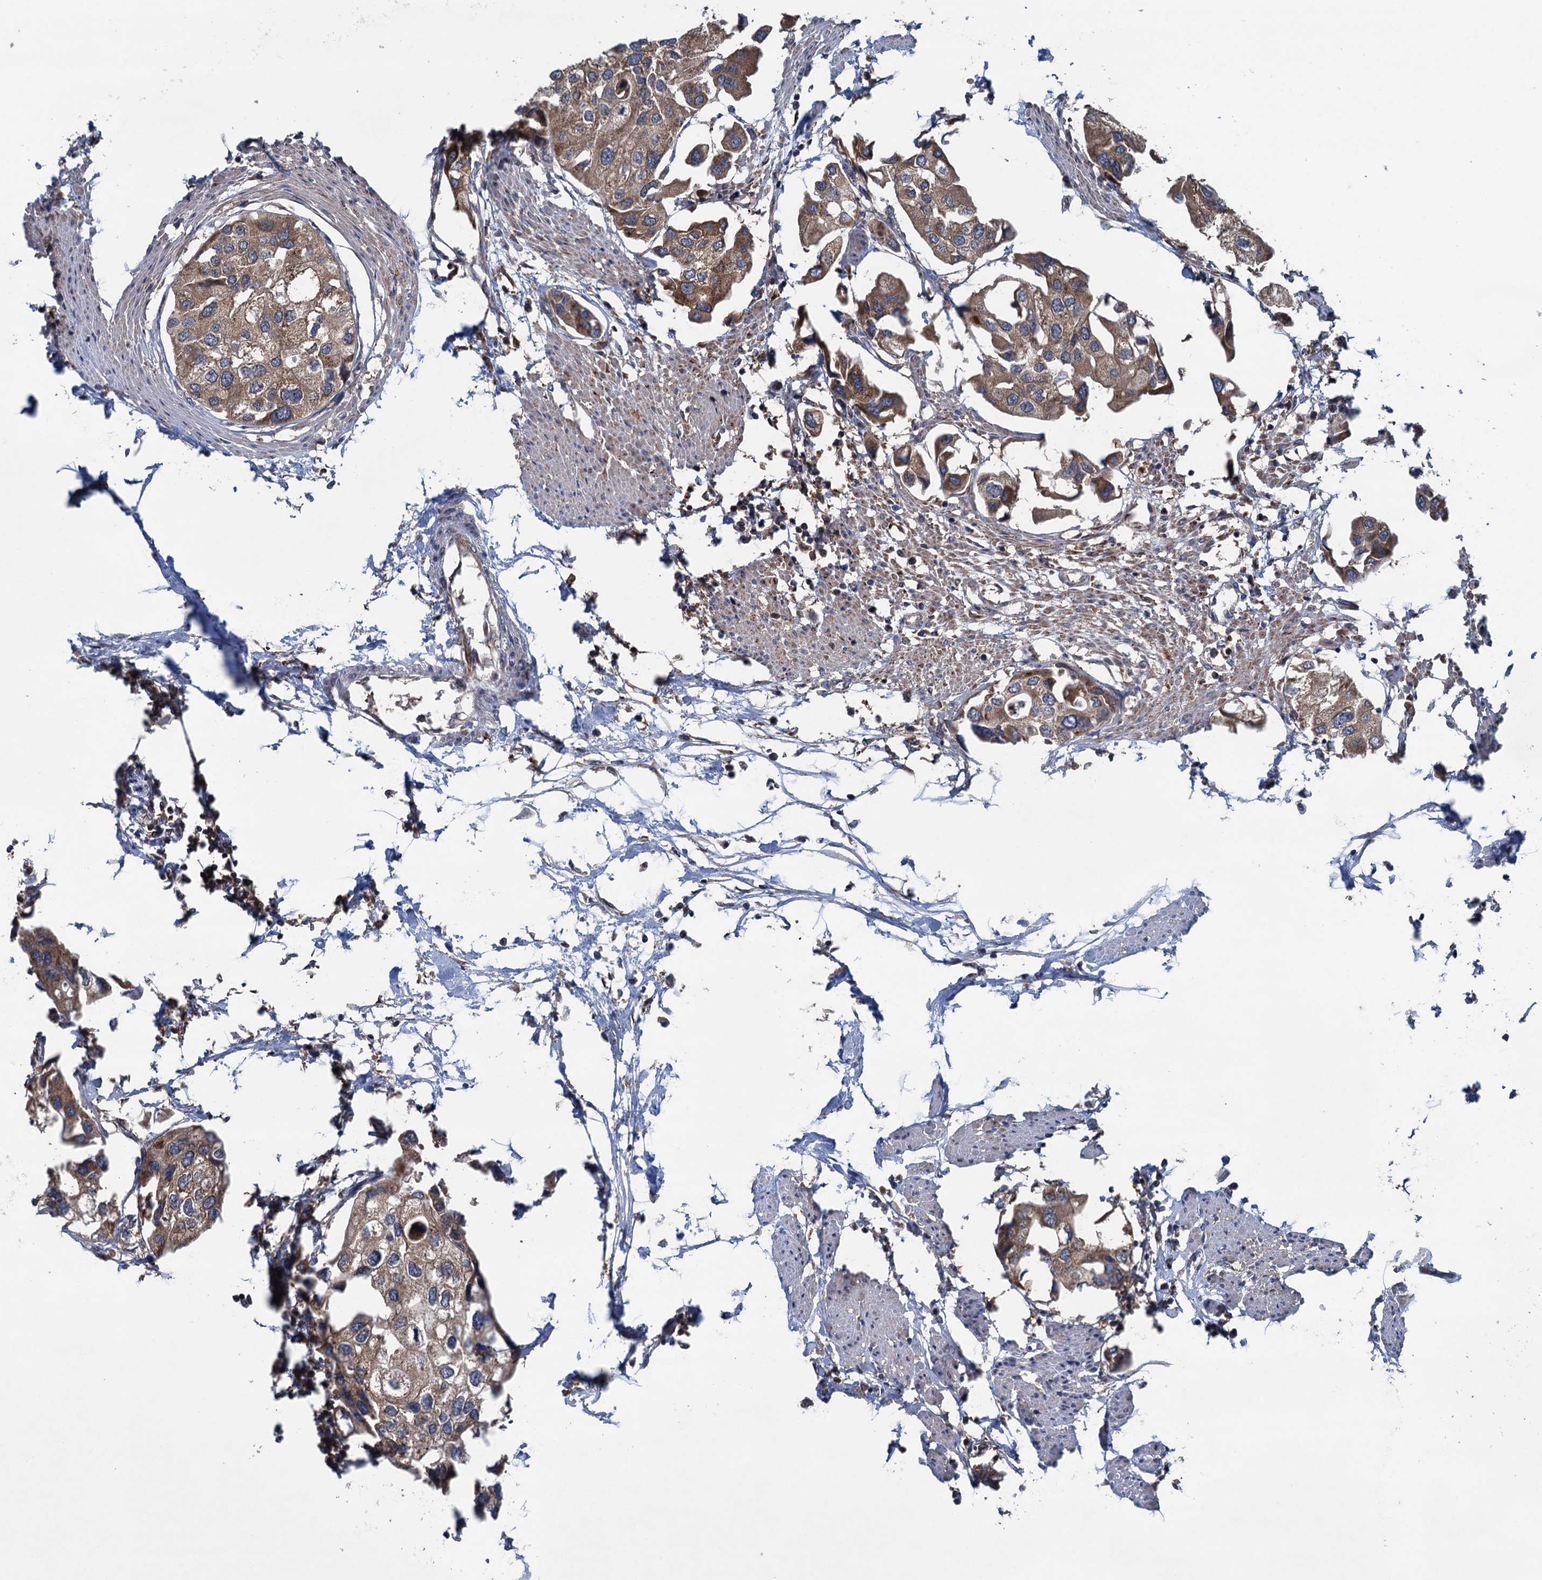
{"staining": {"intensity": "moderate", "quantity": ">75%", "location": "cytoplasmic/membranous"}, "tissue": "urothelial cancer", "cell_type": "Tumor cells", "image_type": "cancer", "snomed": [{"axis": "morphology", "description": "Urothelial carcinoma, High grade"}, {"axis": "topography", "description": "Urinary bladder"}], "caption": "This is a histology image of immunohistochemistry (IHC) staining of urothelial cancer, which shows moderate staining in the cytoplasmic/membranous of tumor cells.", "gene": "CNTN5", "patient": {"sex": "male", "age": 64}}